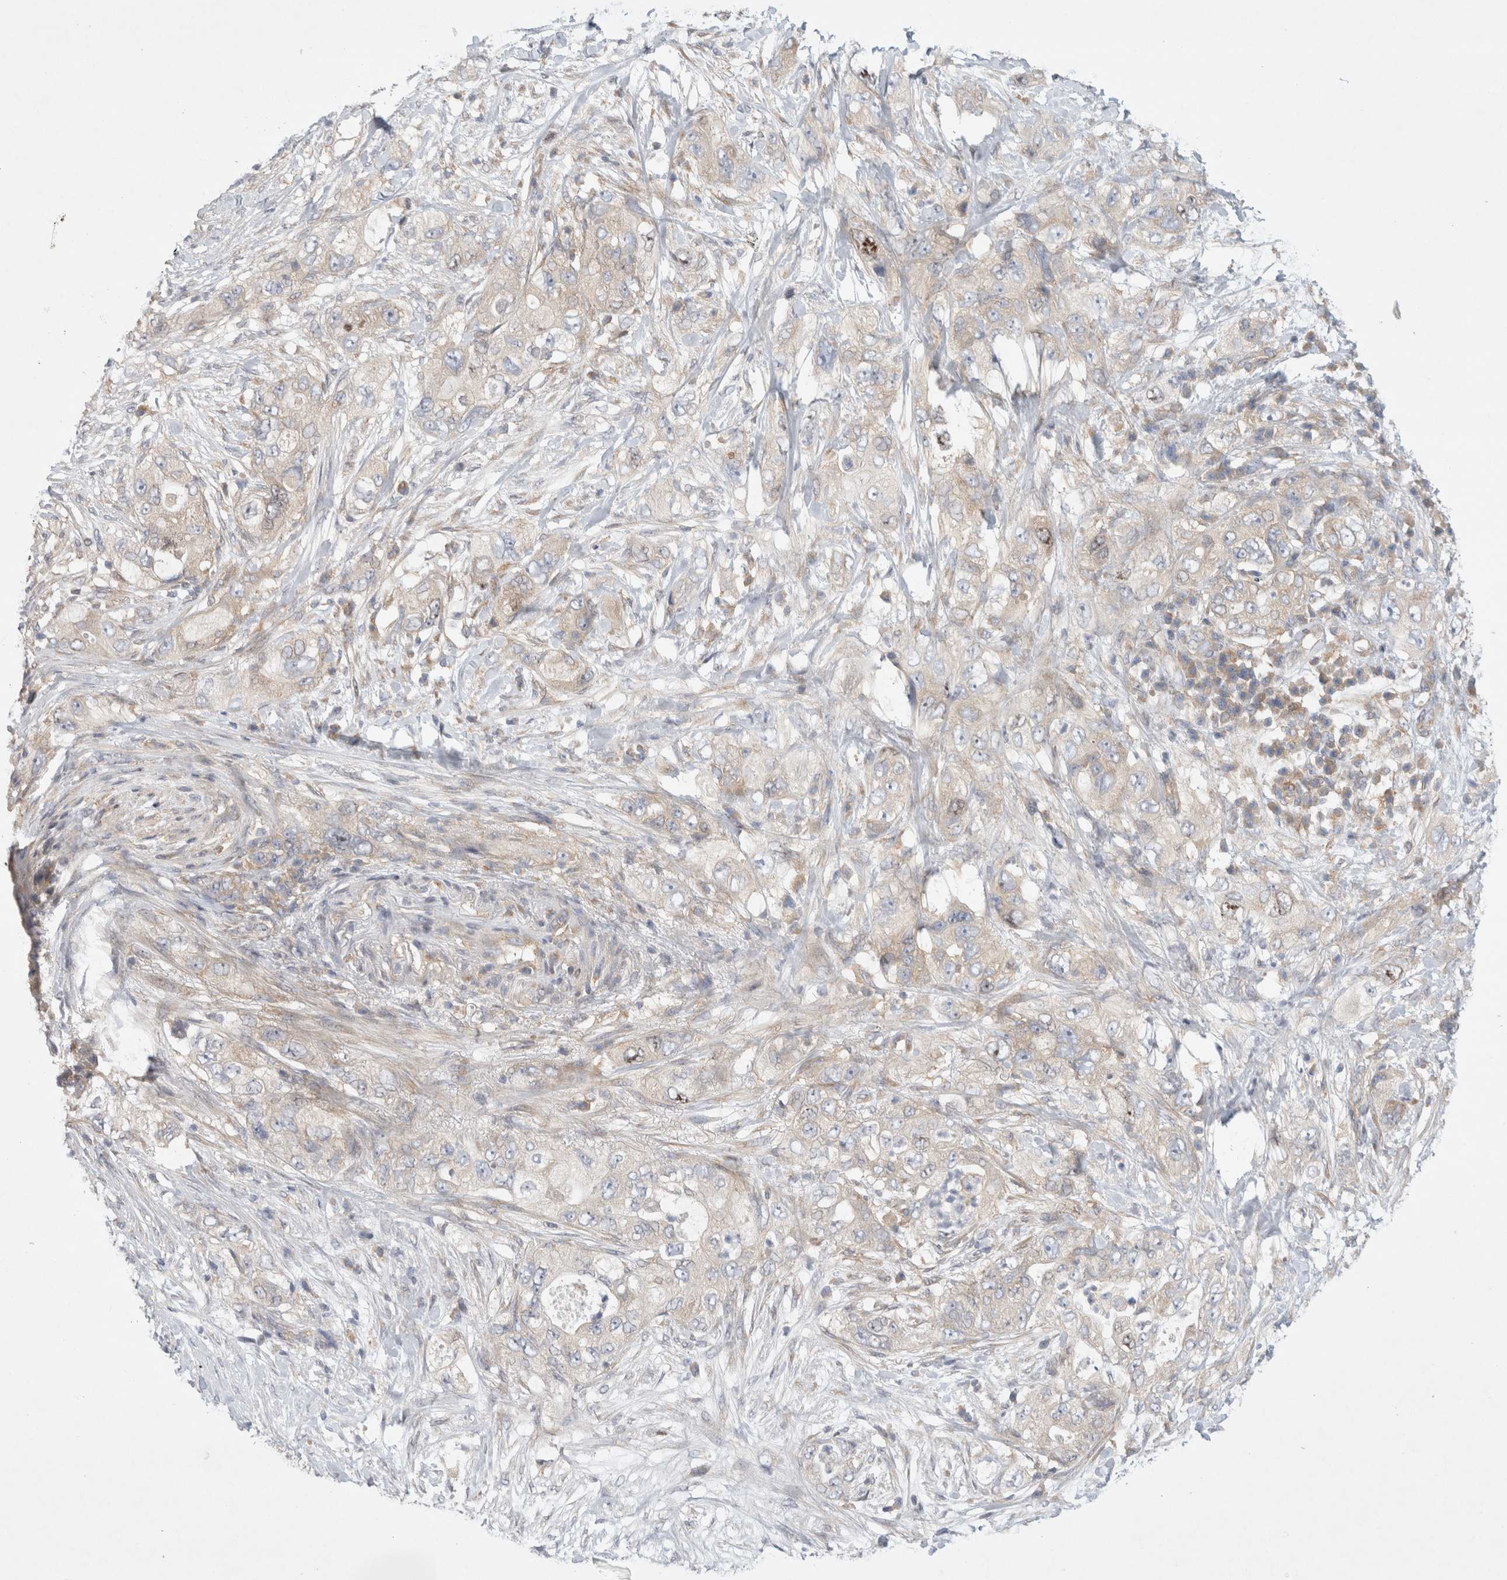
{"staining": {"intensity": "weak", "quantity": "<25%", "location": "cytoplasmic/membranous"}, "tissue": "pancreatic cancer", "cell_type": "Tumor cells", "image_type": "cancer", "snomed": [{"axis": "morphology", "description": "Adenocarcinoma, NOS"}, {"axis": "topography", "description": "Pancreas"}], "caption": "Immunohistochemistry image of adenocarcinoma (pancreatic) stained for a protein (brown), which shows no expression in tumor cells.", "gene": "CDCA7L", "patient": {"sex": "female", "age": 73}}